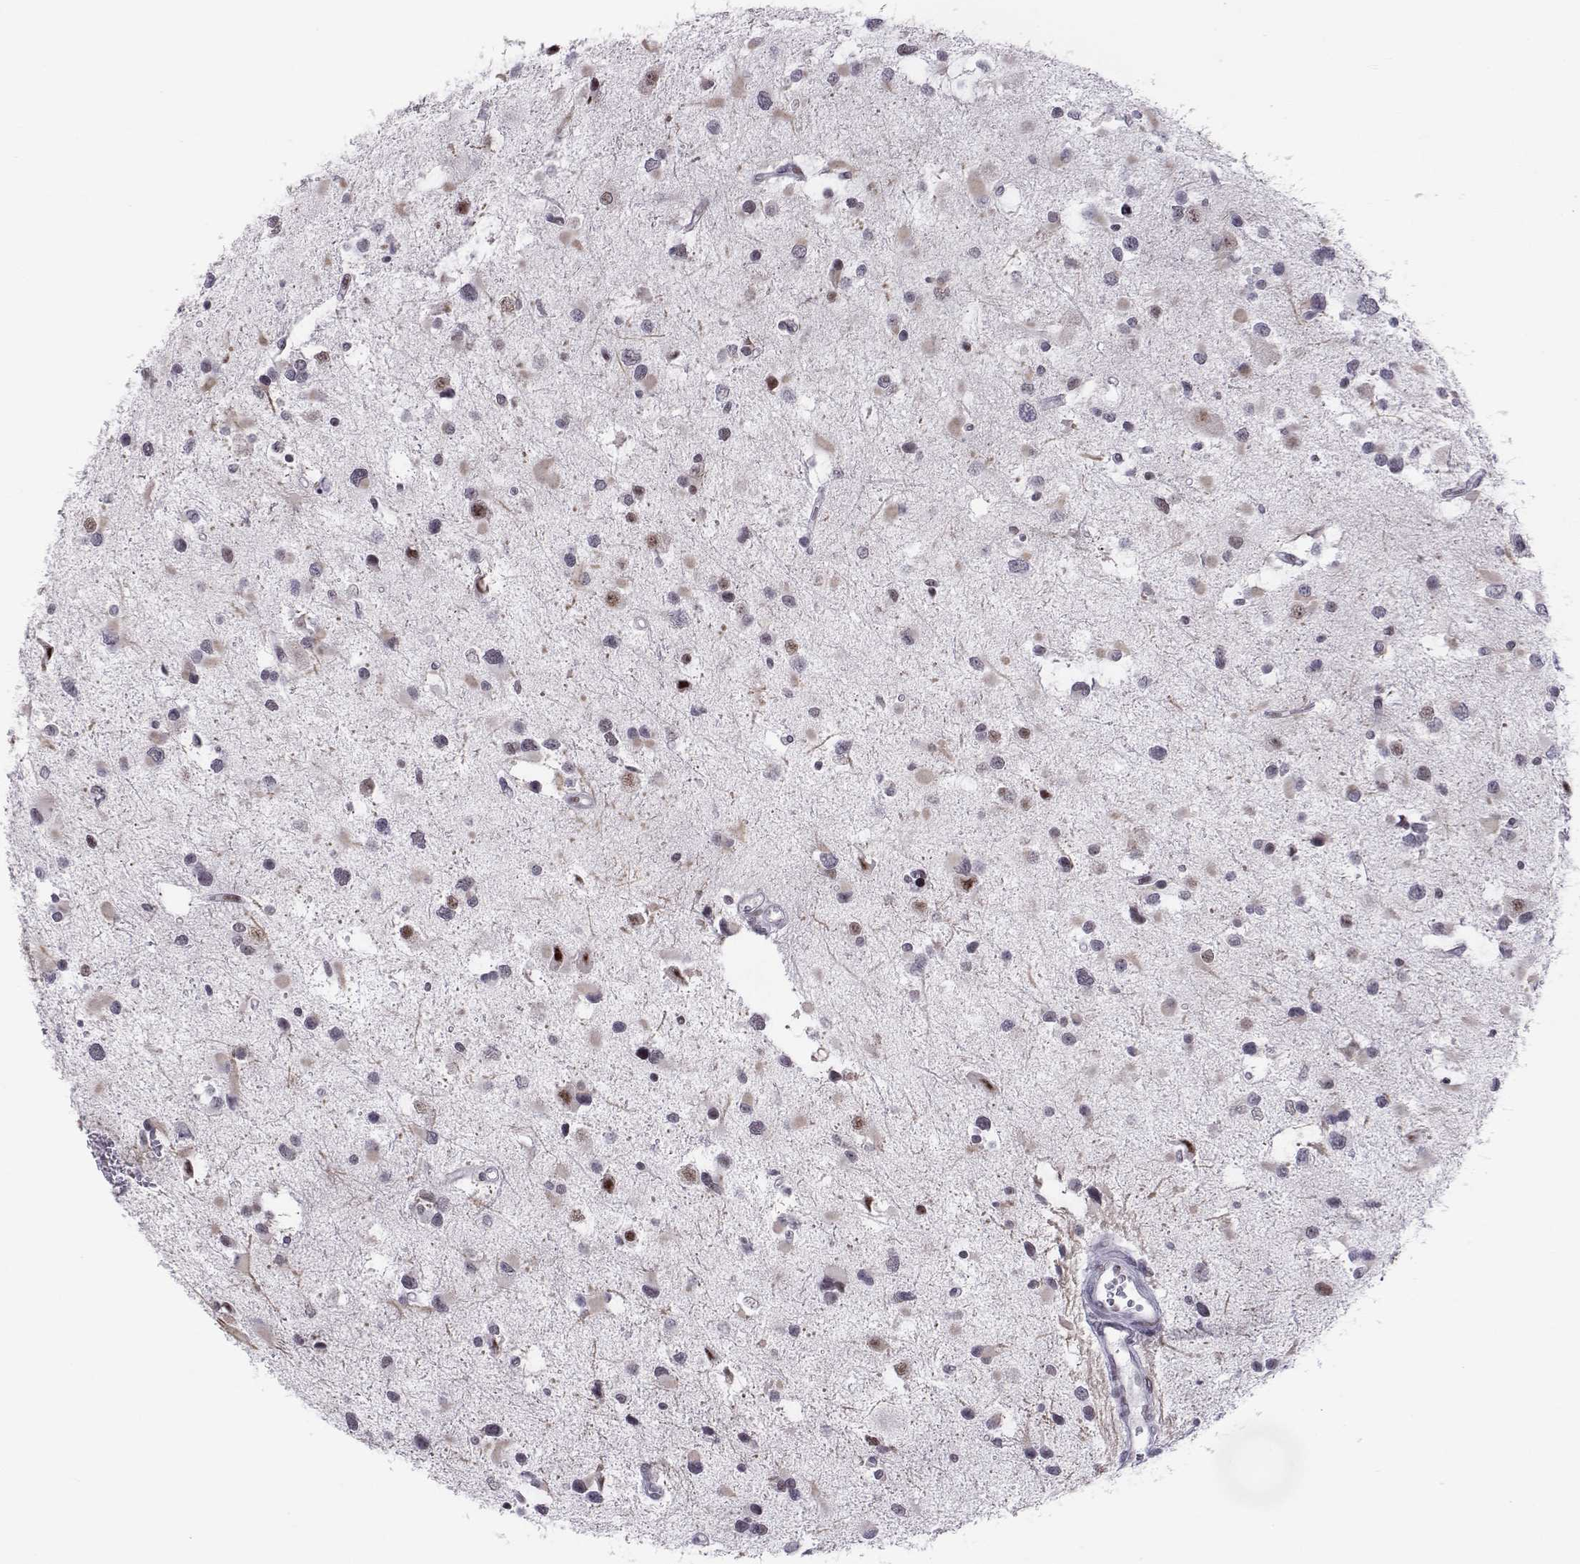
{"staining": {"intensity": "negative", "quantity": "none", "location": "none"}, "tissue": "glioma", "cell_type": "Tumor cells", "image_type": "cancer", "snomed": [{"axis": "morphology", "description": "Glioma, malignant, Low grade"}, {"axis": "topography", "description": "Brain"}], "caption": "The photomicrograph demonstrates no significant positivity in tumor cells of malignant low-grade glioma. (DAB (3,3'-diaminobenzidine) immunohistochemistry, high magnification).", "gene": "SIX6", "patient": {"sex": "female", "age": 32}}